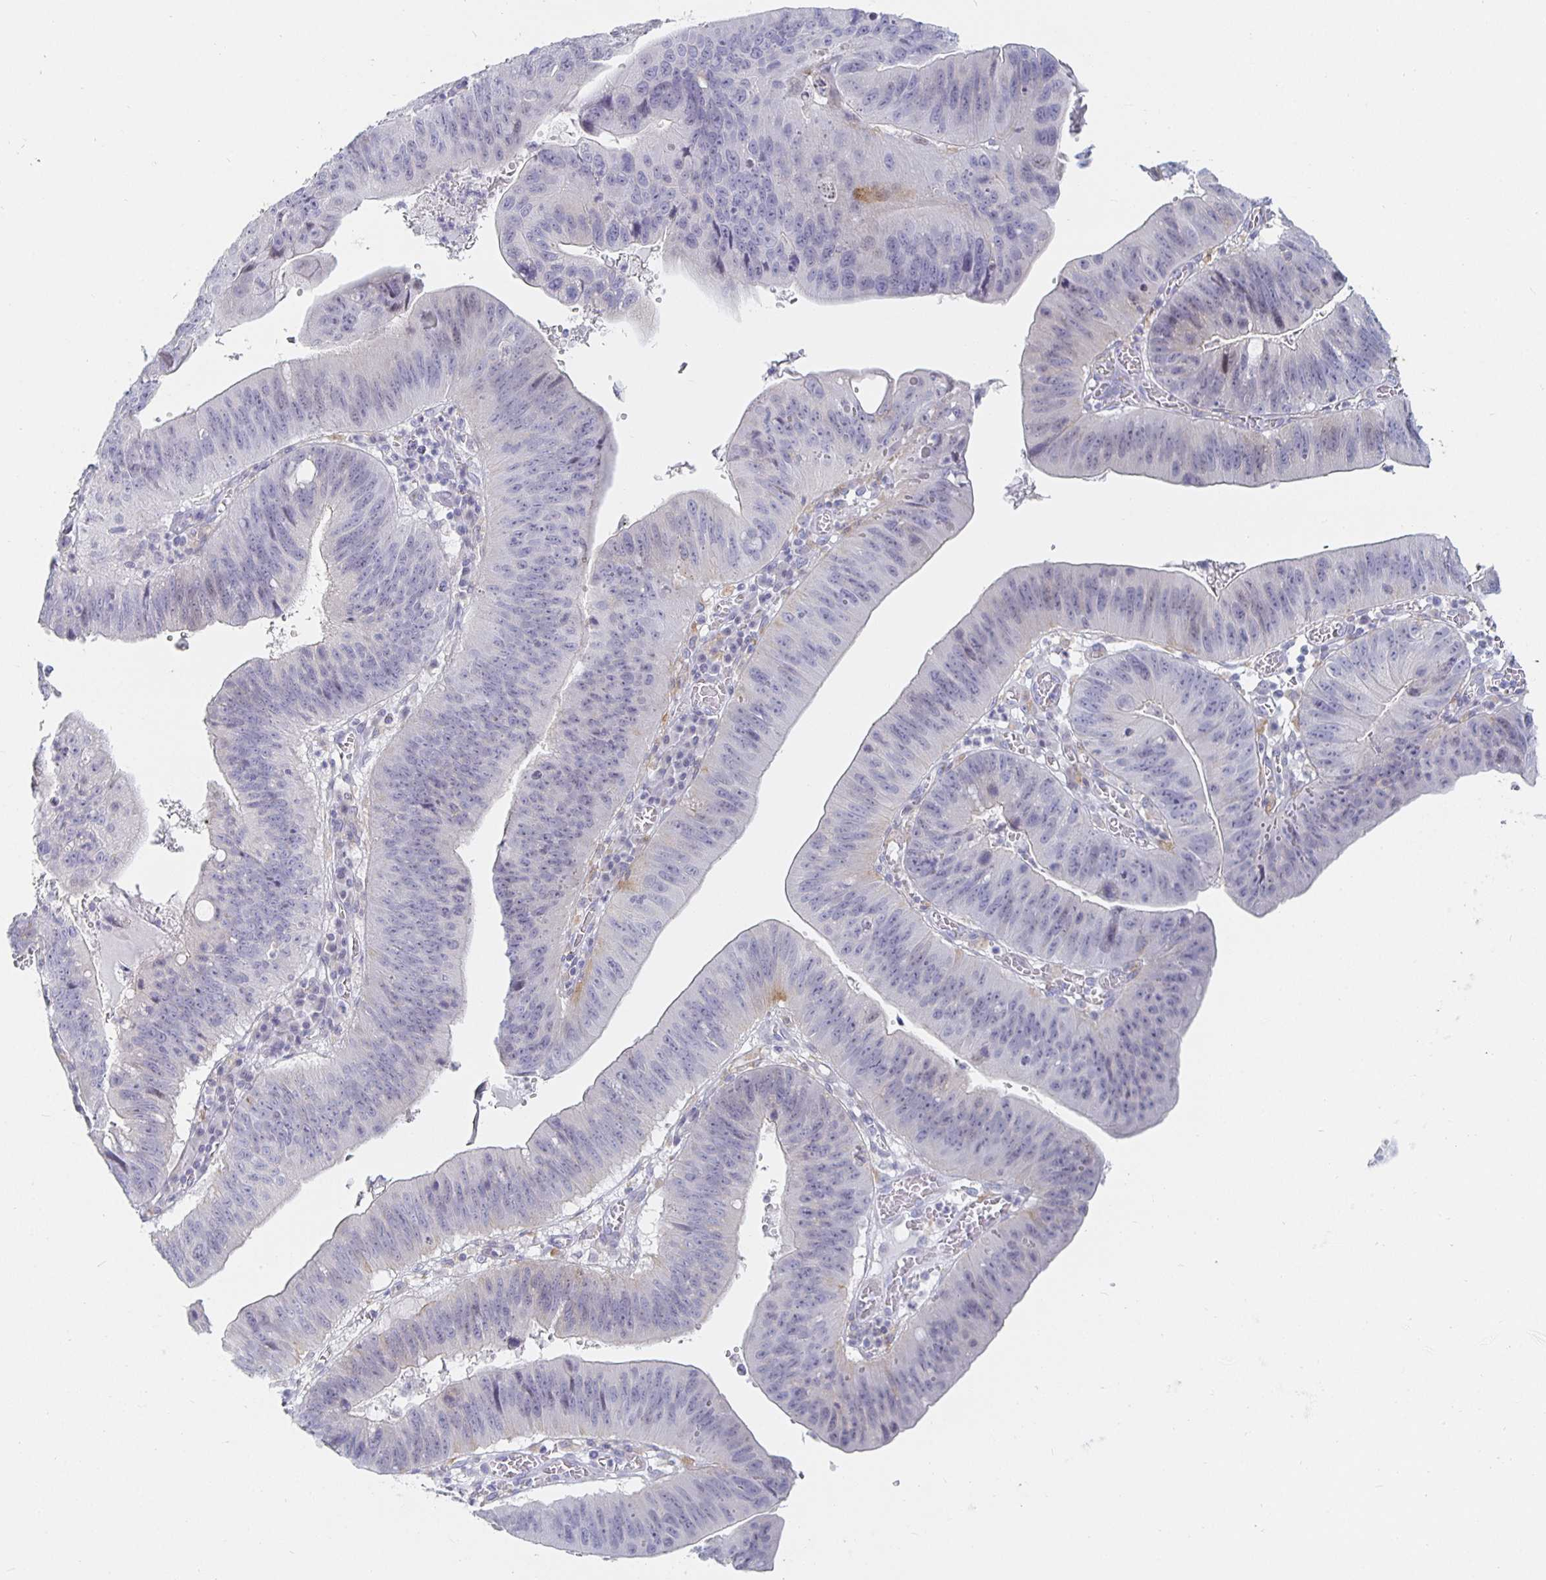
{"staining": {"intensity": "negative", "quantity": "none", "location": "none"}, "tissue": "stomach cancer", "cell_type": "Tumor cells", "image_type": "cancer", "snomed": [{"axis": "morphology", "description": "Adenocarcinoma, NOS"}, {"axis": "topography", "description": "Stomach"}], "caption": "Tumor cells are negative for brown protein staining in stomach cancer.", "gene": "S100G", "patient": {"sex": "male", "age": 59}}